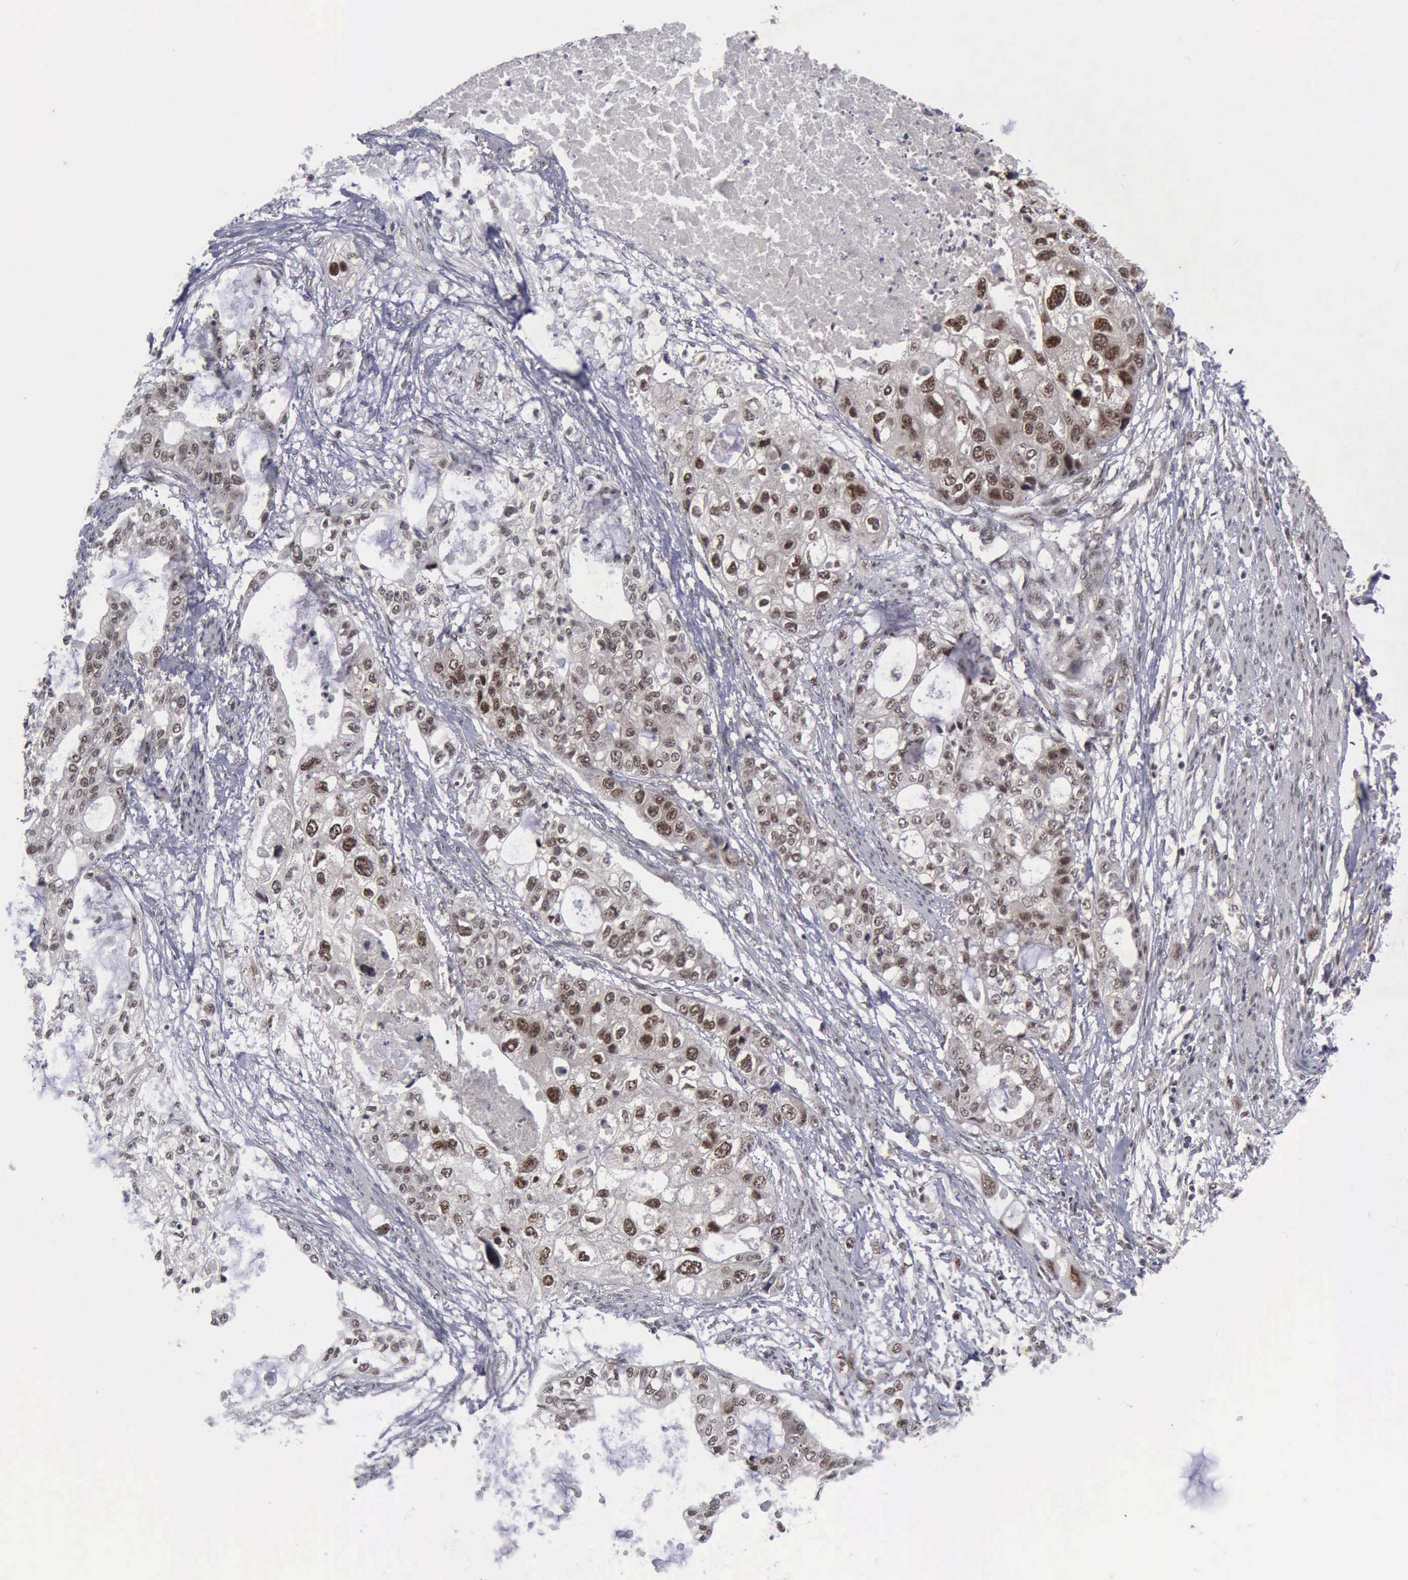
{"staining": {"intensity": "moderate", "quantity": ">75%", "location": "cytoplasmic/membranous,nuclear"}, "tissue": "stomach cancer", "cell_type": "Tumor cells", "image_type": "cancer", "snomed": [{"axis": "morphology", "description": "Adenocarcinoma, NOS"}, {"axis": "topography", "description": "Stomach, upper"}], "caption": "IHC histopathology image of neoplastic tissue: stomach cancer stained using immunohistochemistry (IHC) displays medium levels of moderate protein expression localized specifically in the cytoplasmic/membranous and nuclear of tumor cells, appearing as a cytoplasmic/membranous and nuclear brown color.", "gene": "ATM", "patient": {"sex": "female", "age": 52}}